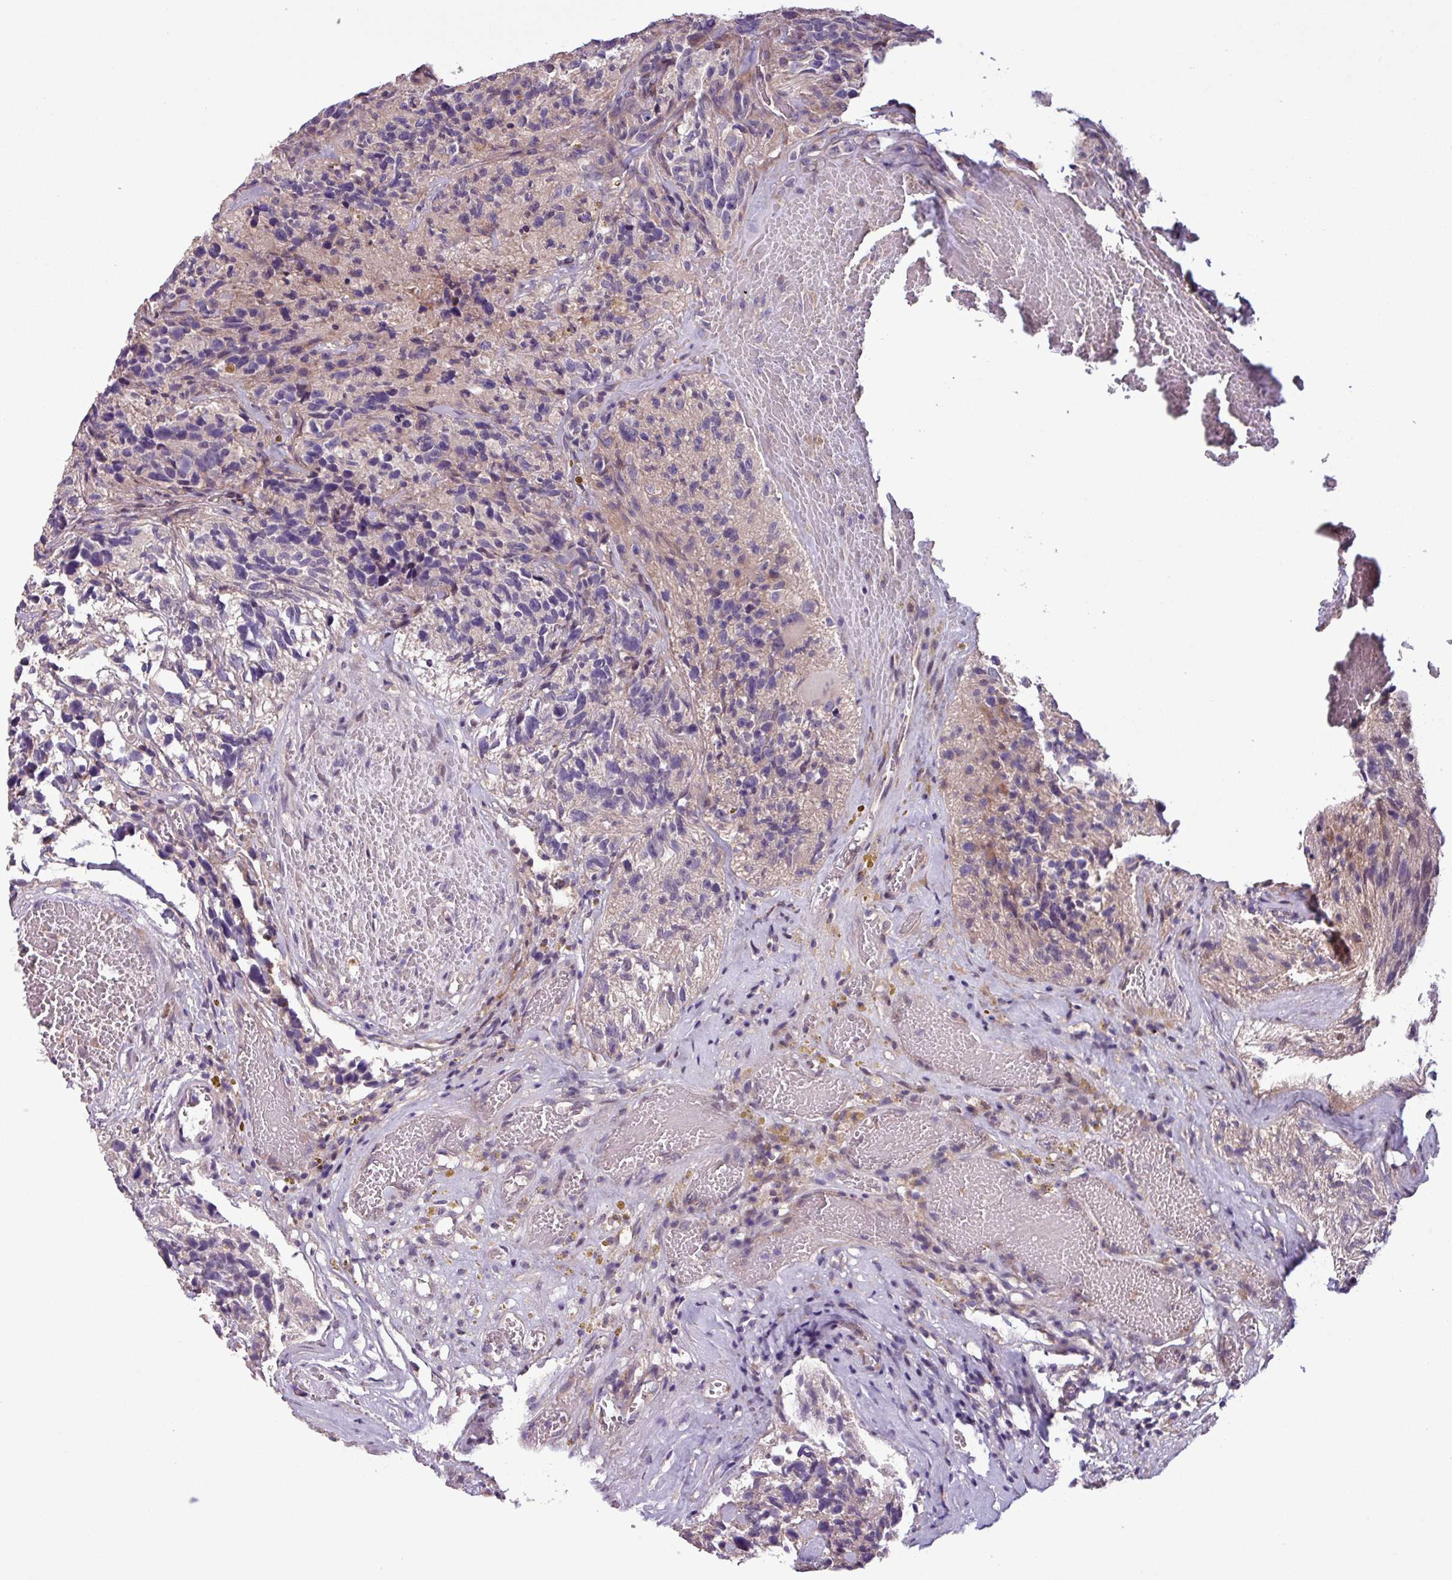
{"staining": {"intensity": "negative", "quantity": "none", "location": "none"}, "tissue": "glioma", "cell_type": "Tumor cells", "image_type": "cancer", "snomed": [{"axis": "morphology", "description": "Glioma, malignant, High grade"}, {"axis": "topography", "description": "Brain"}], "caption": "Immunohistochemistry histopathology image of human glioma stained for a protein (brown), which shows no staining in tumor cells.", "gene": "C20orf27", "patient": {"sex": "male", "age": 69}}